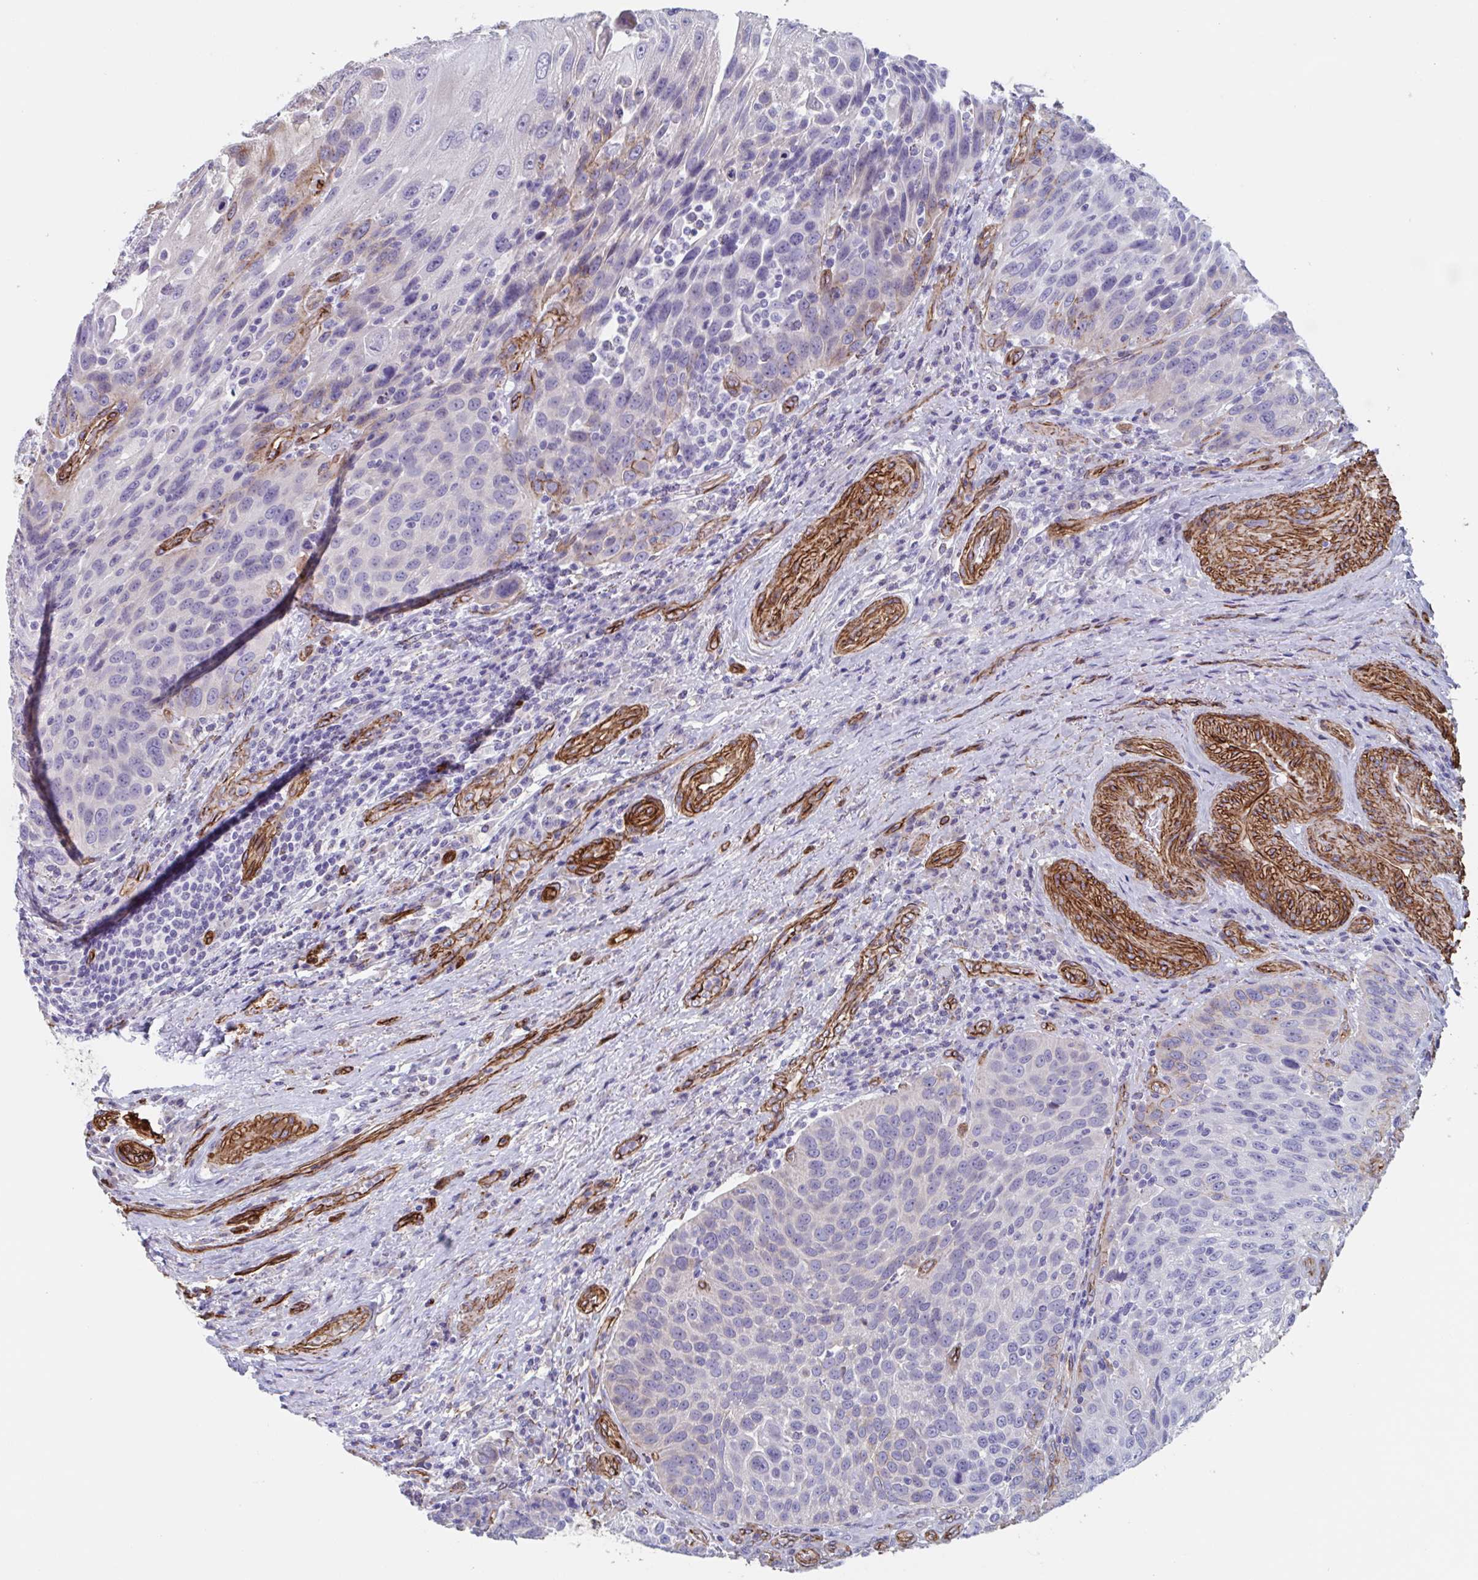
{"staining": {"intensity": "negative", "quantity": "none", "location": "none"}, "tissue": "urothelial cancer", "cell_type": "Tumor cells", "image_type": "cancer", "snomed": [{"axis": "morphology", "description": "Urothelial carcinoma, High grade"}, {"axis": "topography", "description": "Urinary bladder"}], "caption": "This photomicrograph is of urothelial cancer stained with immunohistochemistry (IHC) to label a protein in brown with the nuclei are counter-stained blue. There is no positivity in tumor cells.", "gene": "CITED4", "patient": {"sex": "female", "age": 70}}